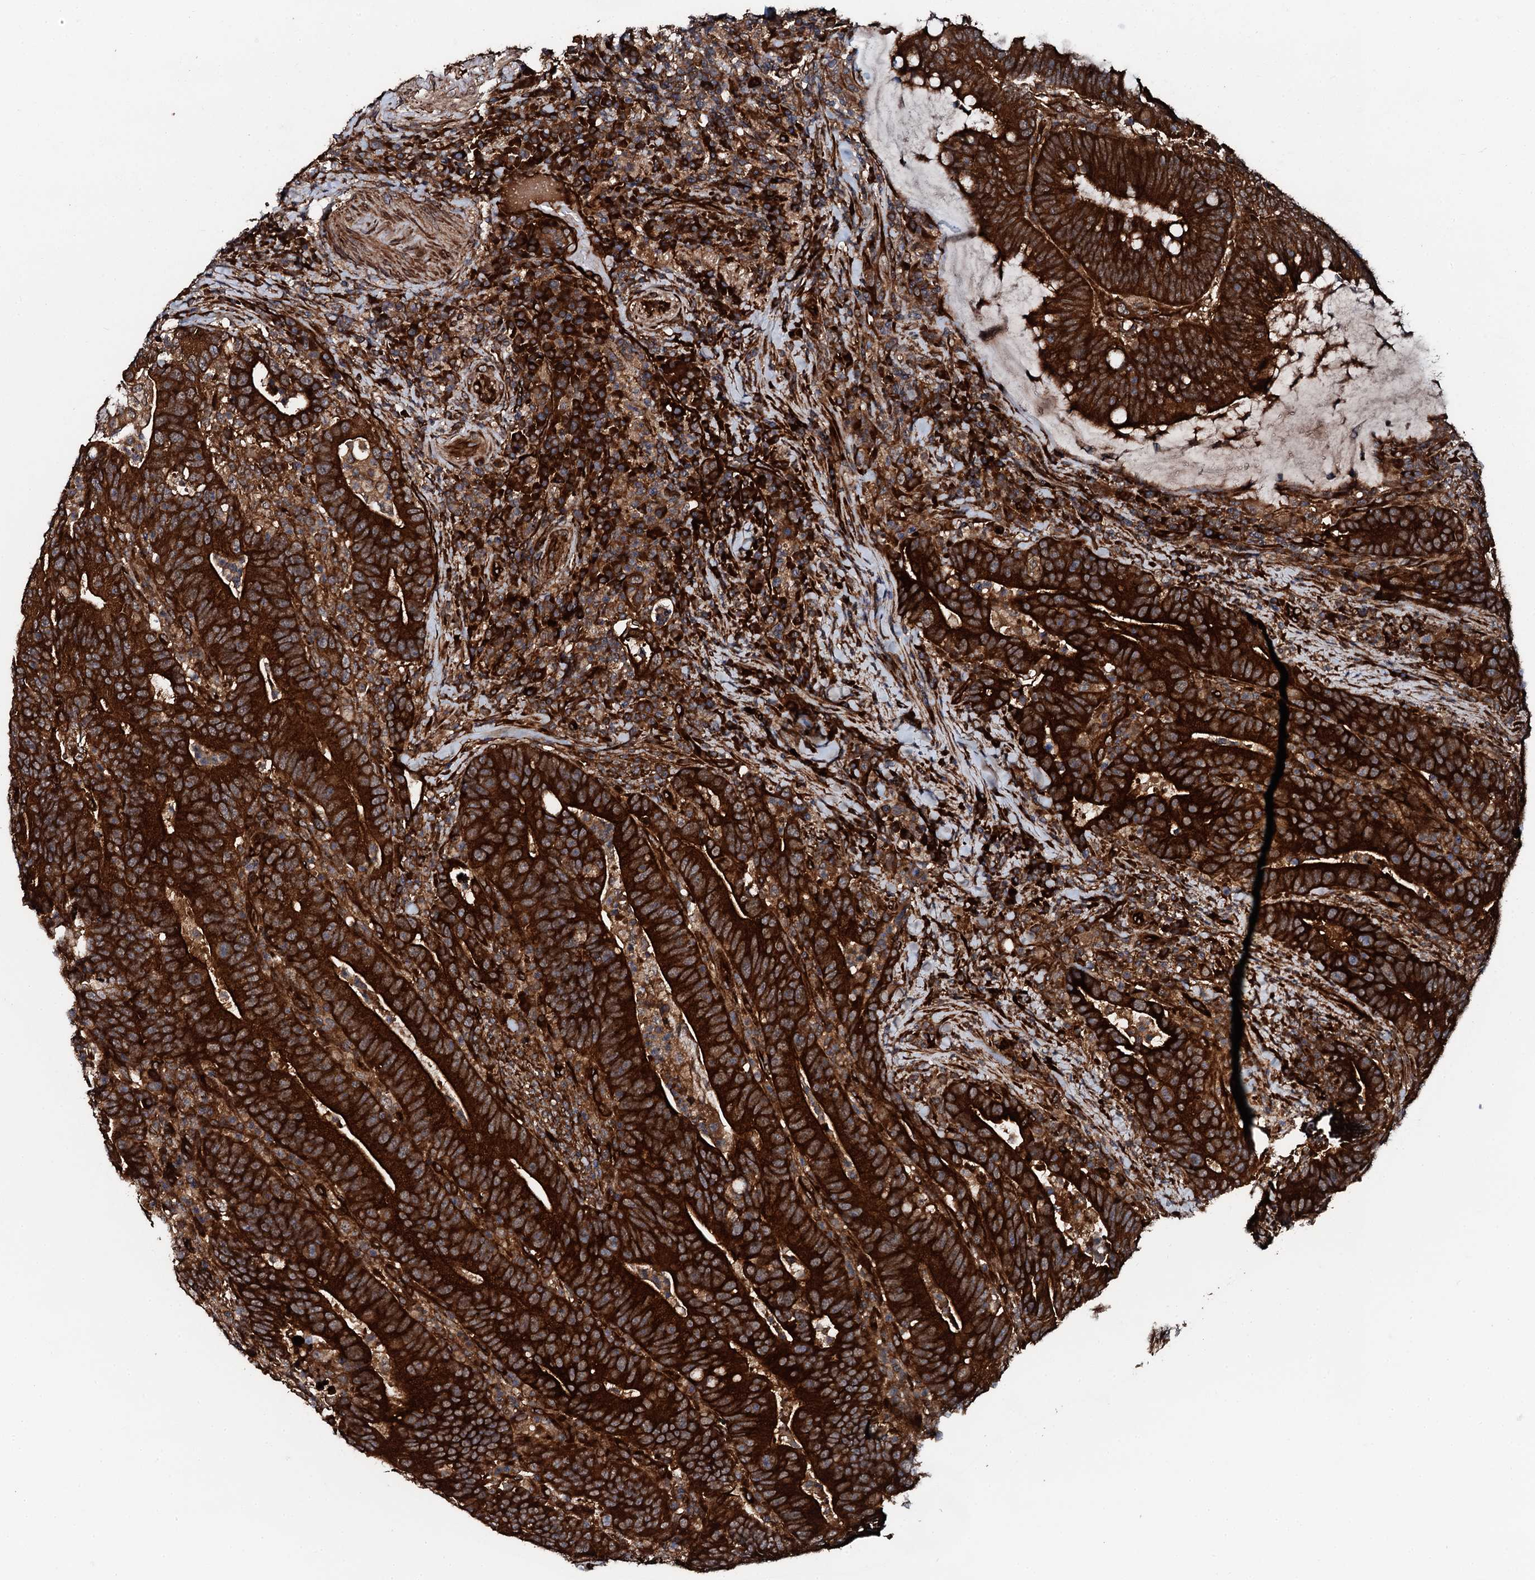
{"staining": {"intensity": "strong", "quantity": ">75%", "location": "cytoplasmic/membranous"}, "tissue": "colorectal cancer", "cell_type": "Tumor cells", "image_type": "cancer", "snomed": [{"axis": "morphology", "description": "Adenocarcinoma, NOS"}, {"axis": "topography", "description": "Colon"}], "caption": "Tumor cells demonstrate strong cytoplasmic/membranous positivity in approximately >75% of cells in colorectal adenocarcinoma. (DAB IHC, brown staining for protein, blue staining for nuclei).", "gene": "FLYWCH1", "patient": {"sex": "female", "age": 66}}